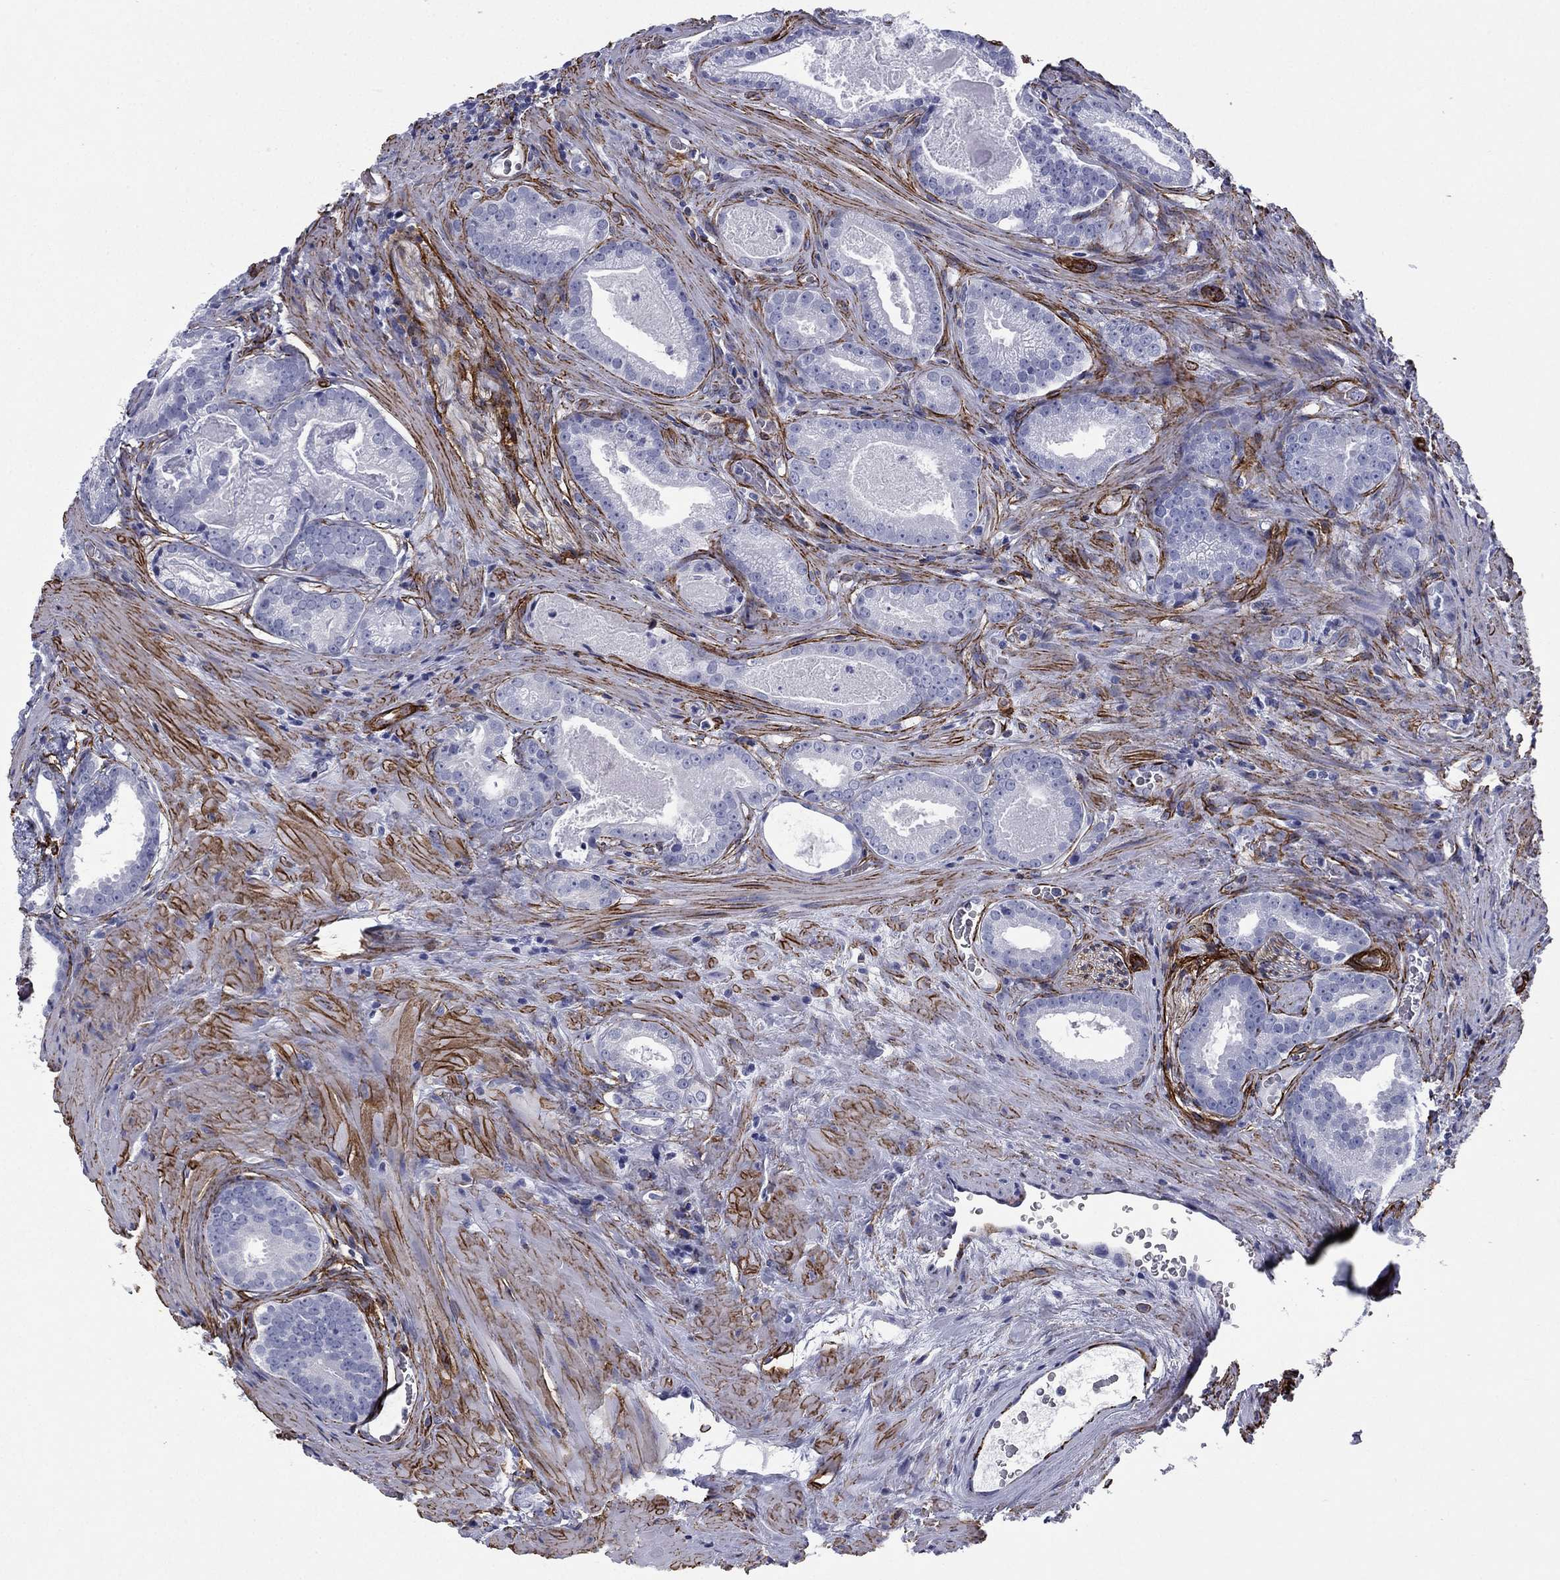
{"staining": {"intensity": "negative", "quantity": "none", "location": "none"}, "tissue": "prostate cancer", "cell_type": "Tumor cells", "image_type": "cancer", "snomed": [{"axis": "morphology", "description": "Adenocarcinoma, NOS"}, {"axis": "topography", "description": "Prostate"}], "caption": "This is a histopathology image of IHC staining of prostate cancer, which shows no positivity in tumor cells.", "gene": "CAVIN3", "patient": {"sex": "male", "age": 61}}